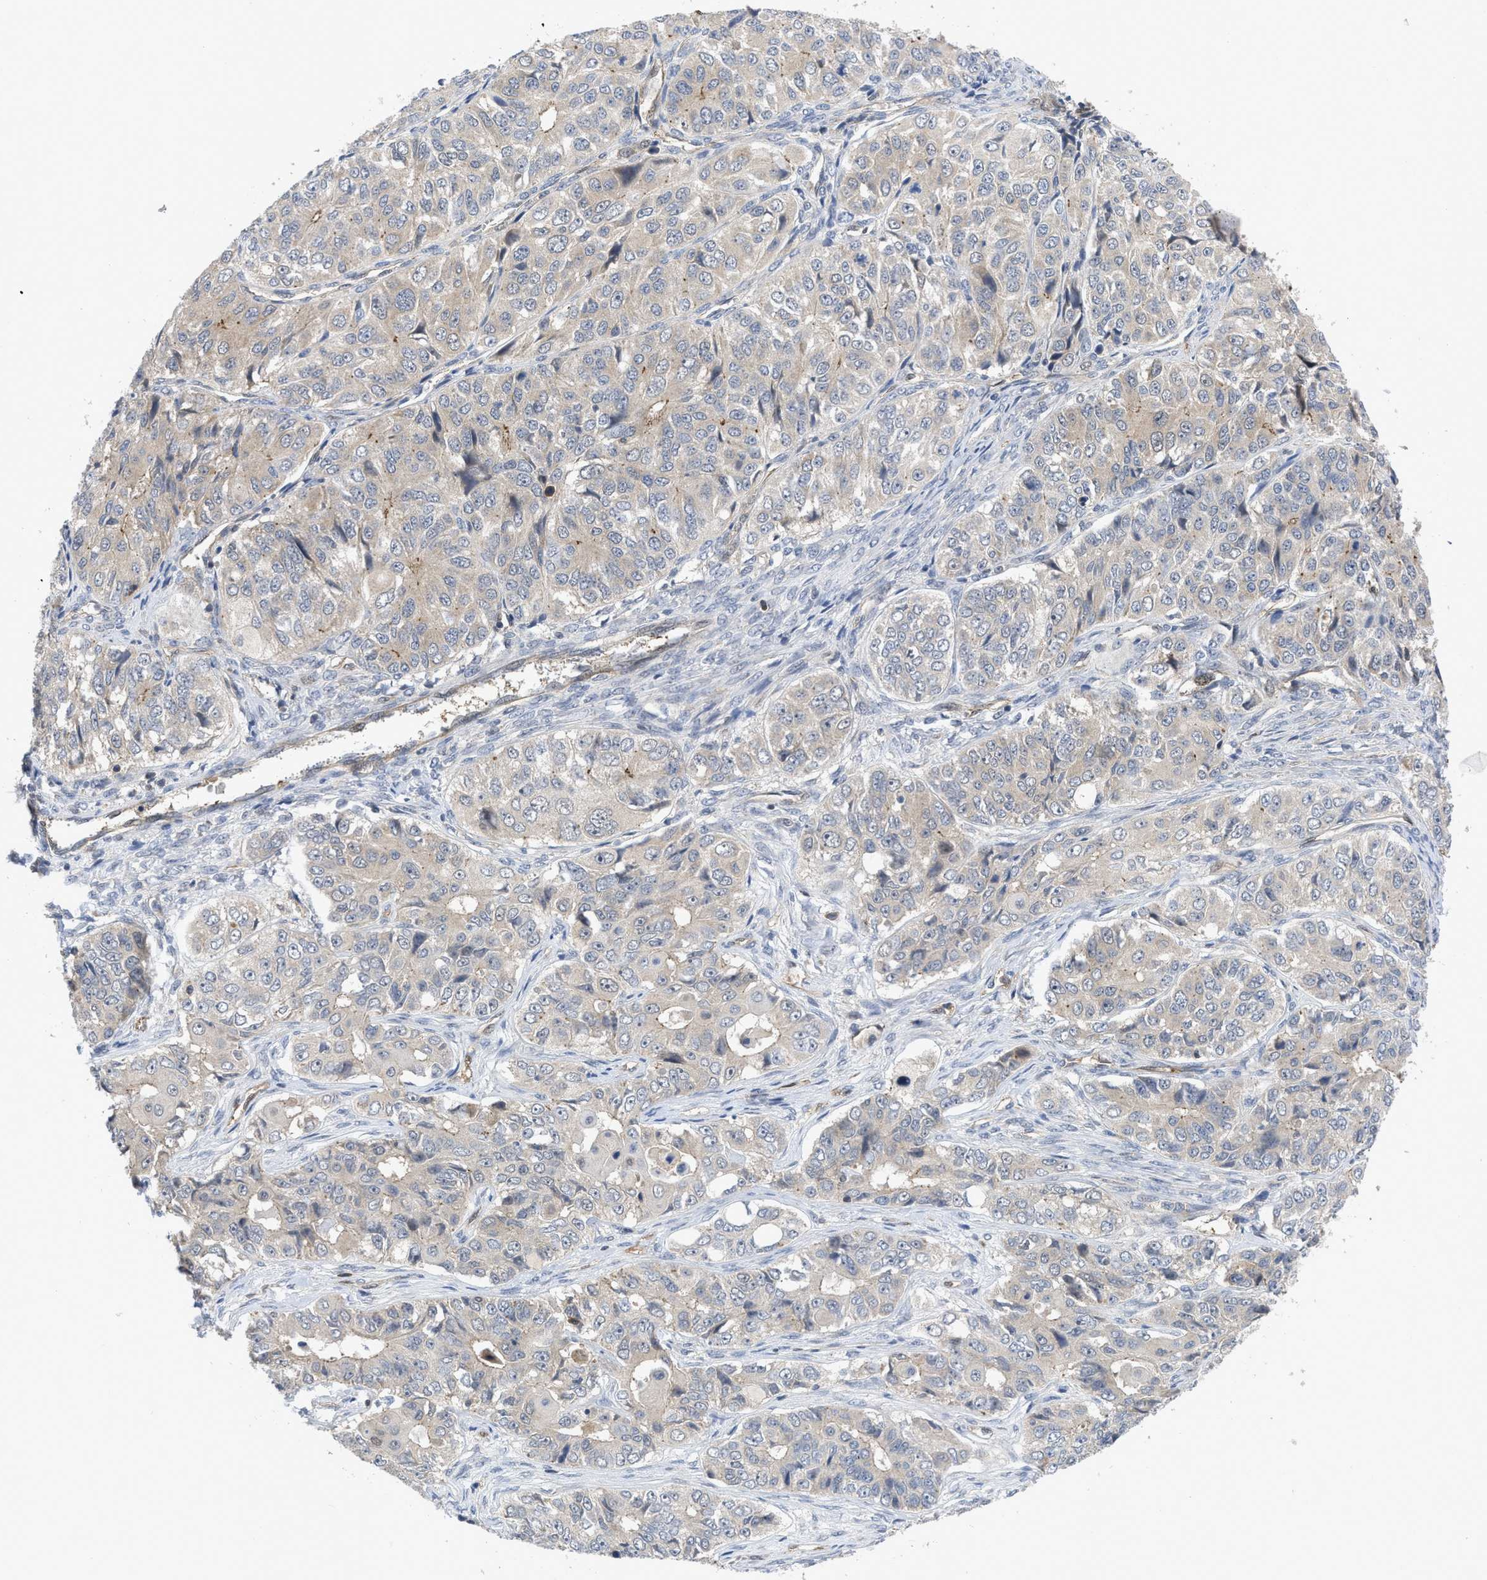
{"staining": {"intensity": "negative", "quantity": "none", "location": "none"}, "tissue": "ovarian cancer", "cell_type": "Tumor cells", "image_type": "cancer", "snomed": [{"axis": "morphology", "description": "Carcinoma, endometroid"}, {"axis": "topography", "description": "Ovary"}], "caption": "Histopathology image shows no significant protein staining in tumor cells of ovarian endometroid carcinoma.", "gene": "LDAF1", "patient": {"sex": "female", "age": 51}}